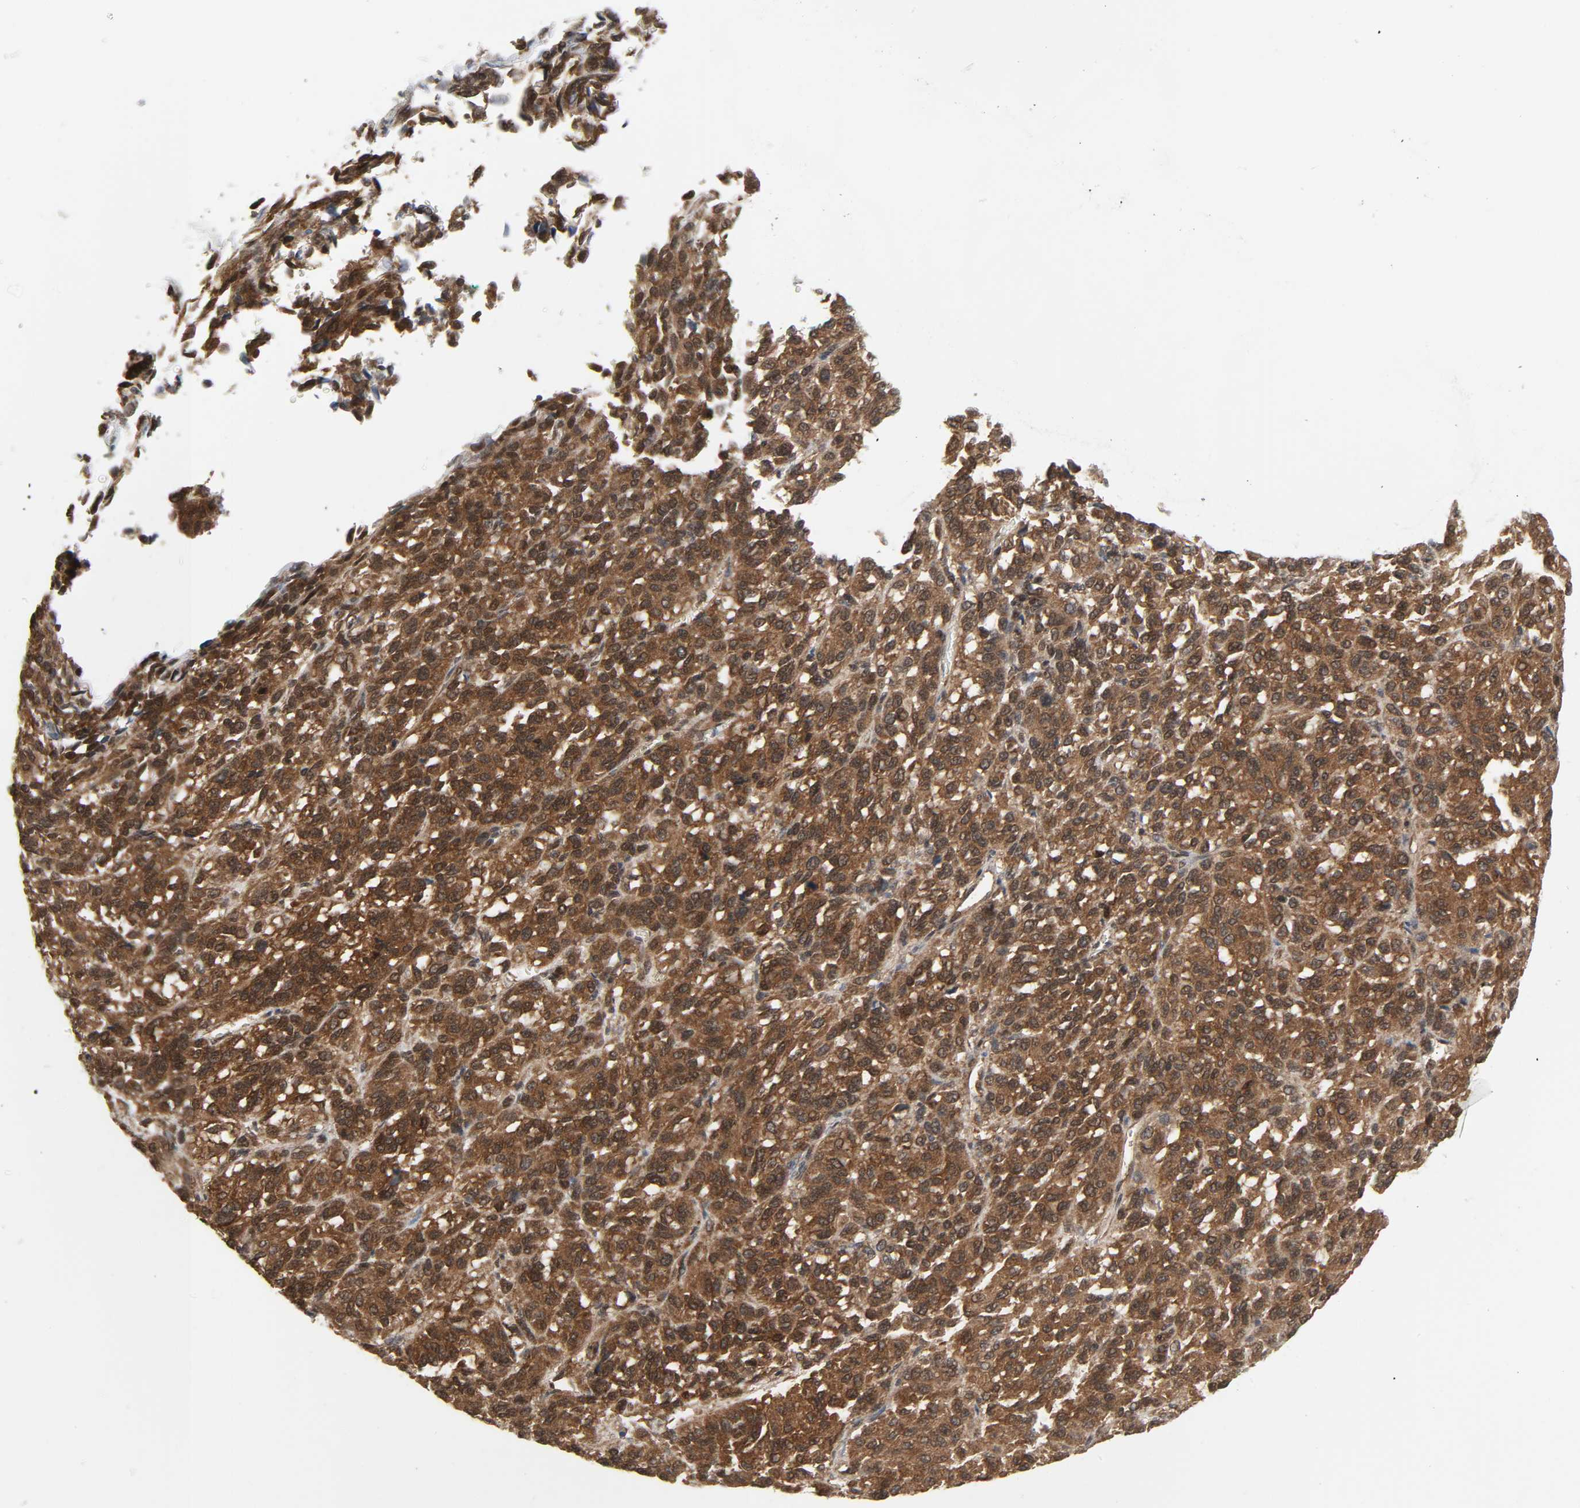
{"staining": {"intensity": "strong", "quantity": ">75%", "location": "cytoplasmic/membranous,nuclear"}, "tissue": "melanoma", "cell_type": "Tumor cells", "image_type": "cancer", "snomed": [{"axis": "morphology", "description": "Malignant melanoma, Metastatic site"}, {"axis": "topography", "description": "Lung"}], "caption": "Human malignant melanoma (metastatic site) stained with a brown dye reveals strong cytoplasmic/membranous and nuclear positive expression in approximately >75% of tumor cells.", "gene": "GSK3A", "patient": {"sex": "male", "age": 64}}